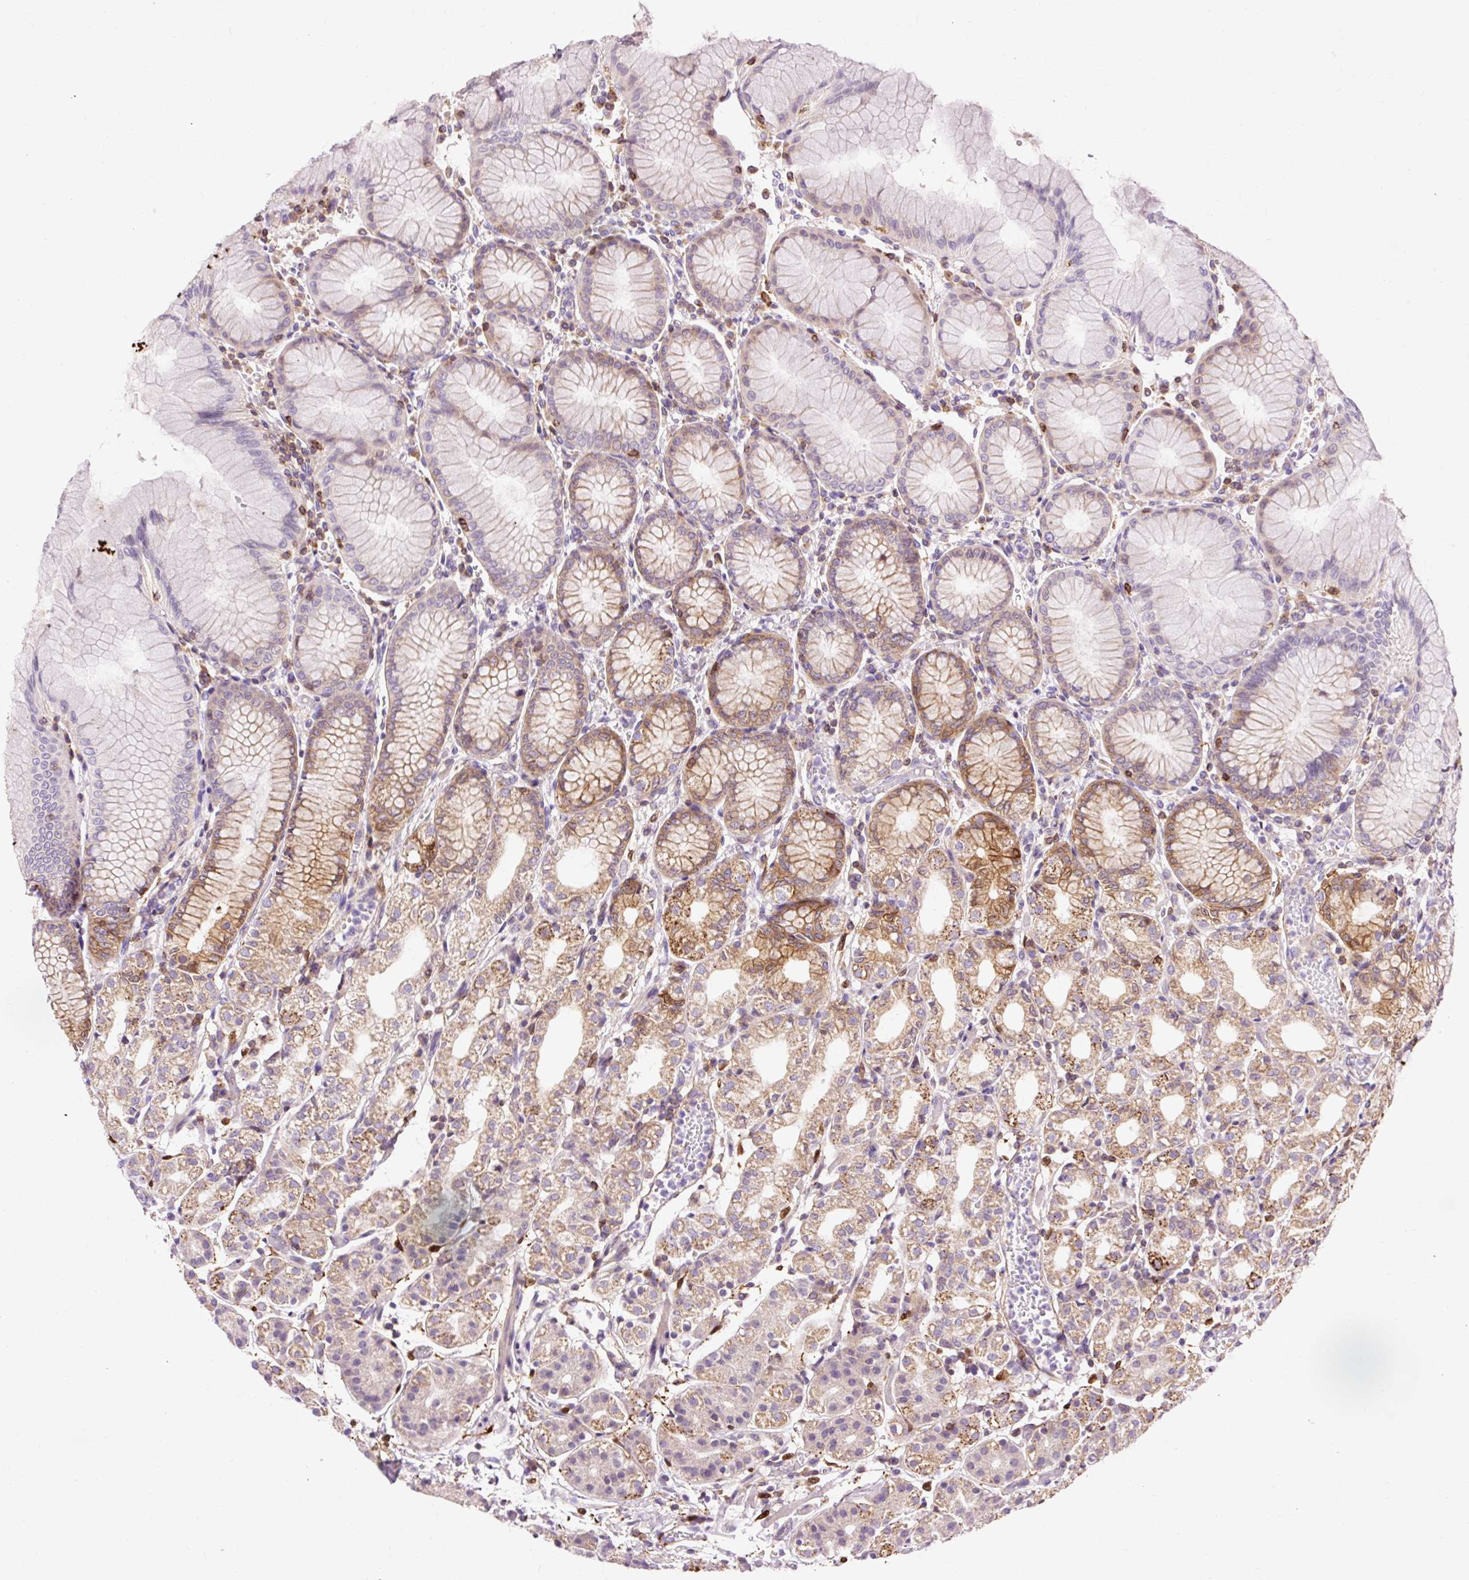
{"staining": {"intensity": "moderate", "quantity": "25%-75%", "location": "cytoplasmic/membranous"}, "tissue": "stomach", "cell_type": "Glandular cells", "image_type": "normal", "snomed": [{"axis": "morphology", "description": "Normal tissue, NOS"}, {"axis": "topography", "description": "Stomach"}], "caption": "A high-resolution image shows IHC staining of benign stomach, which exhibits moderate cytoplasmic/membranous staining in about 25%-75% of glandular cells.", "gene": "CD83", "patient": {"sex": "female", "age": 57}}